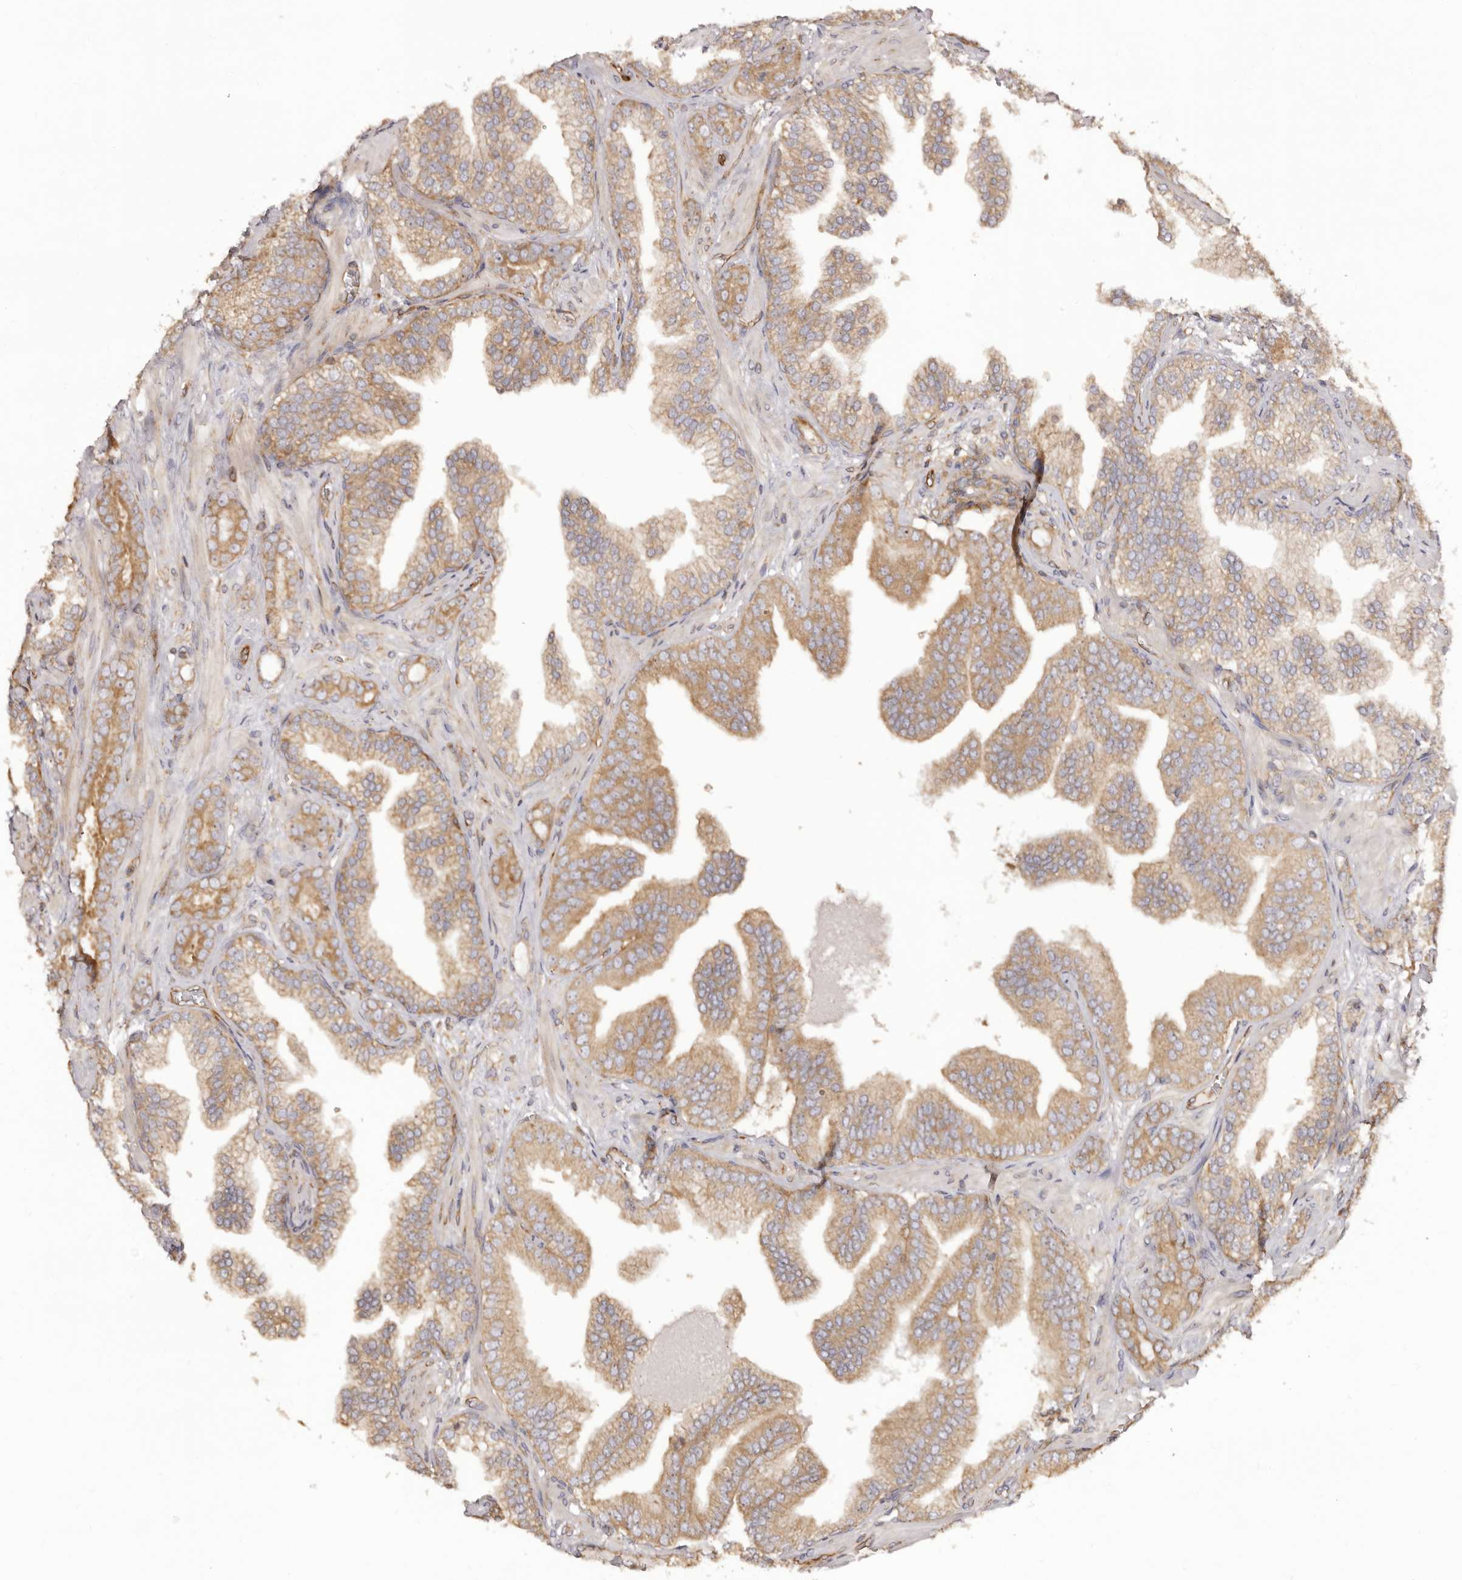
{"staining": {"intensity": "moderate", "quantity": ">75%", "location": "cytoplasmic/membranous"}, "tissue": "prostate cancer", "cell_type": "Tumor cells", "image_type": "cancer", "snomed": [{"axis": "morphology", "description": "Adenocarcinoma, High grade"}, {"axis": "topography", "description": "Prostate"}], "caption": "Prostate cancer tissue shows moderate cytoplasmic/membranous staining in about >75% of tumor cells", "gene": "RPS6", "patient": {"sex": "male", "age": 58}}